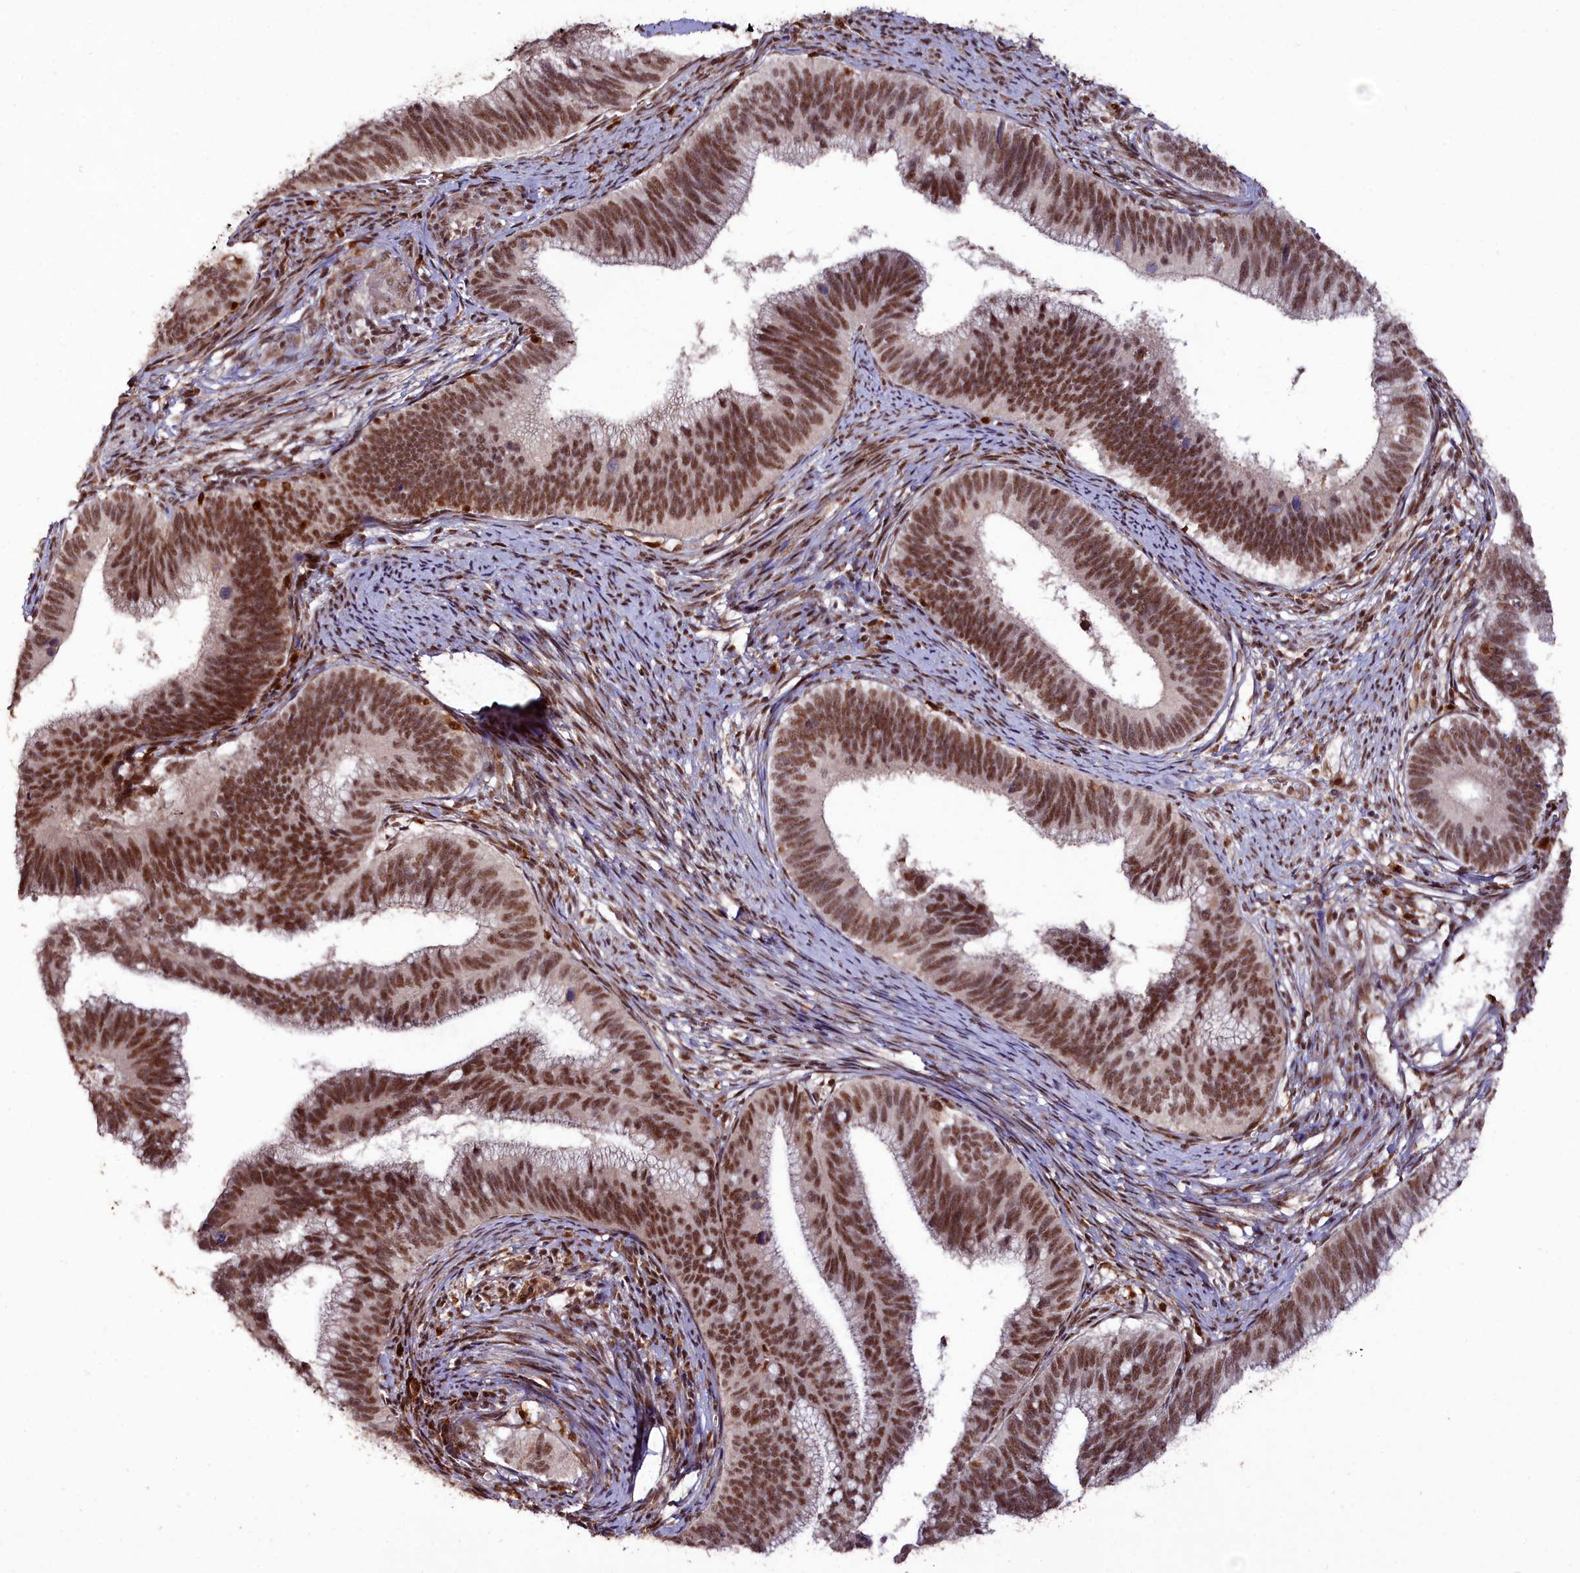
{"staining": {"intensity": "strong", "quantity": ">75%", "location": "nuclear"}, "tissue": "cervical cancer", "cell_type": "Tumor cells", "image_type": "cancer", "snomed": [{"axis": "morphology", "description": "Adenocarcinoma, NOS"}, {"axis": "topography", "description": "Cervix"}], "caption": "Protein staining of adenocarcinoma (cervical) tissue exhibits strong nuclear staining in about >75% of tumor cells. Nuclei are stained in blue.", "gene": "CXXC1", "patient": {"sex": "female", "age": 42}}